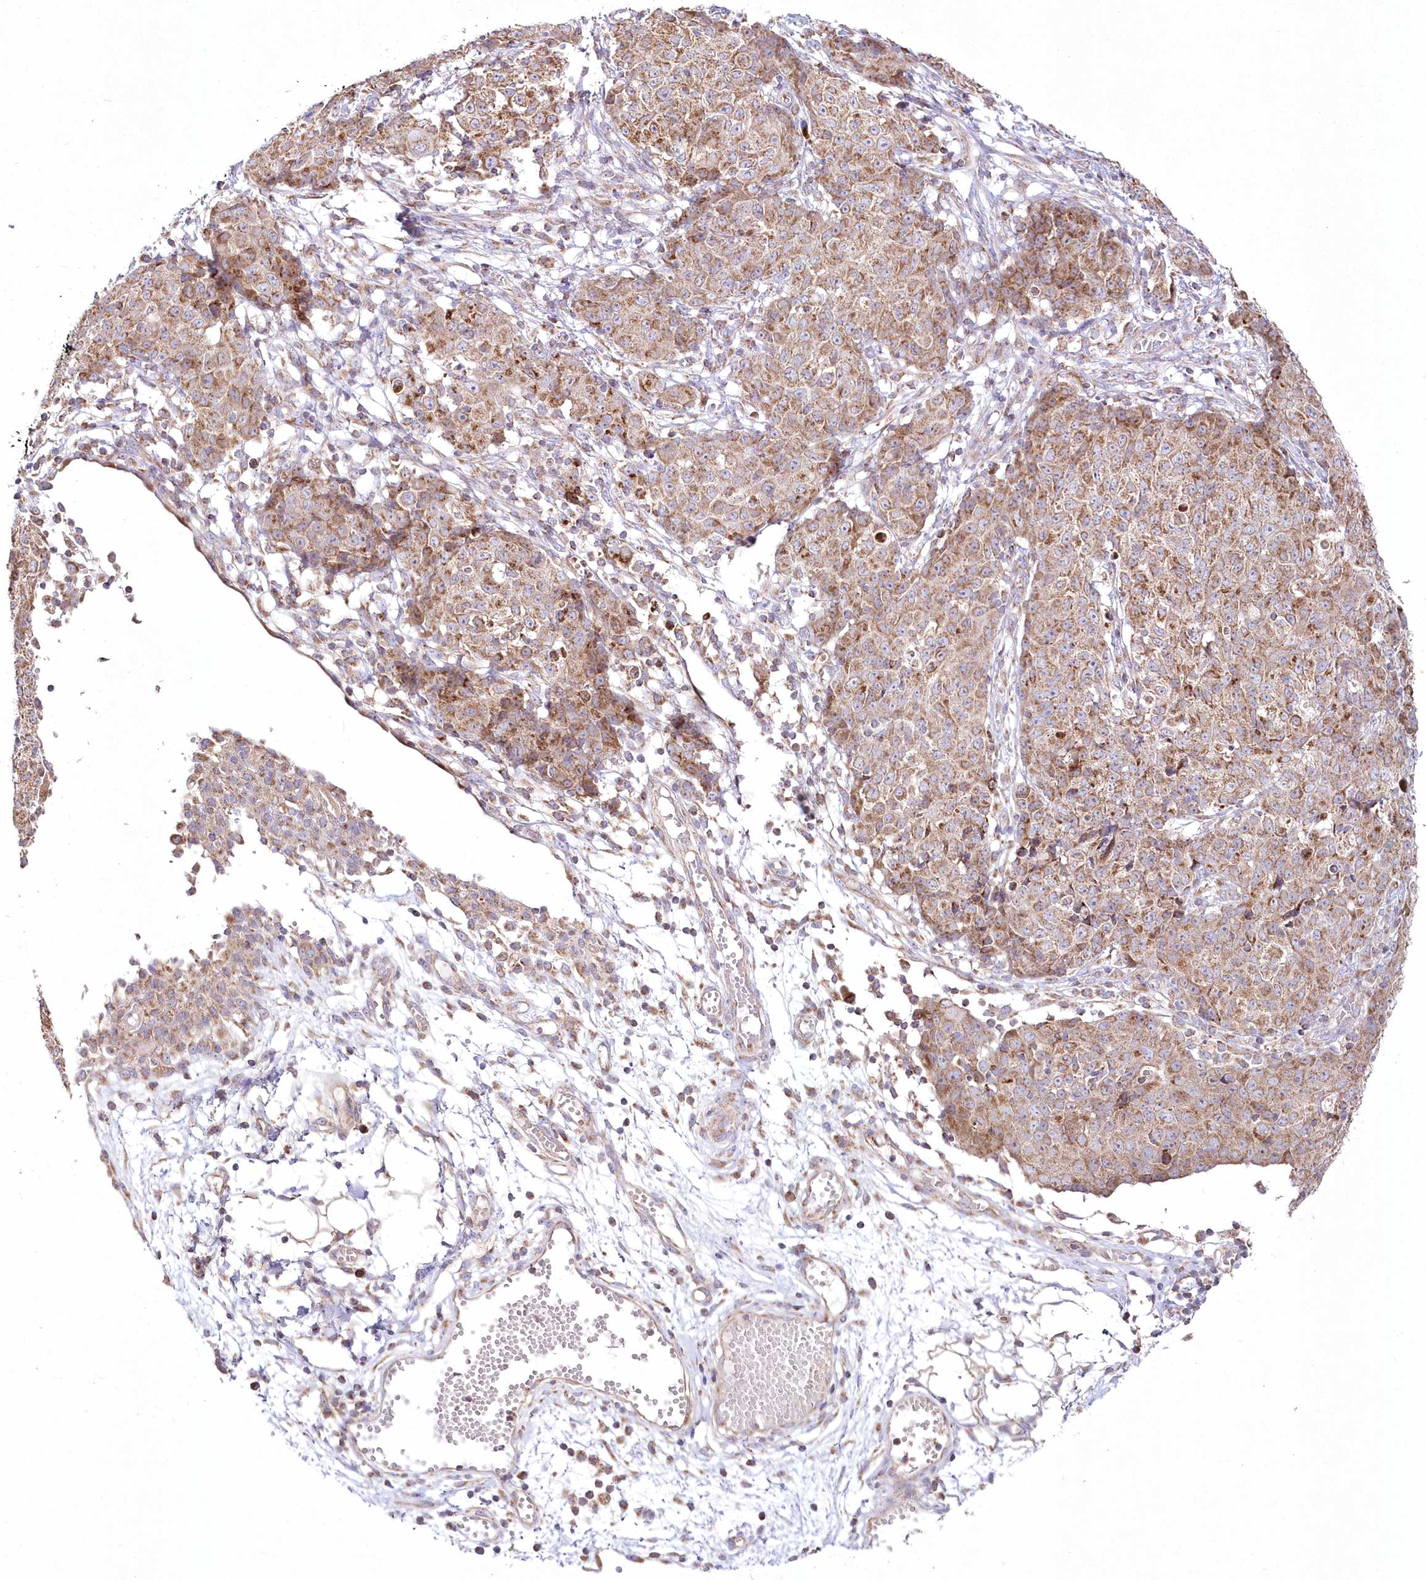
{"staining": {"intensity": "moderate", "quantity": ">75%", "location": "cytoplasmic/membranous"}, "tissue": "ovarian cancer", "cell_type": "Tumor cells", "image_type": "cancer", "snomed": [{"axis": "morphology", "description": "Carcinoma, endometroid"}, {"axis": "topography", "description": "Ovary"}], "caption": "Brown immunohistochemical staining in ovarian endometroid carcinoma exhibits moderate cytoplasmic/membranous positivity in about >75% of tumor cells.", "gene": "DNA2", "patient": {"sex": "female", "age": 42}}